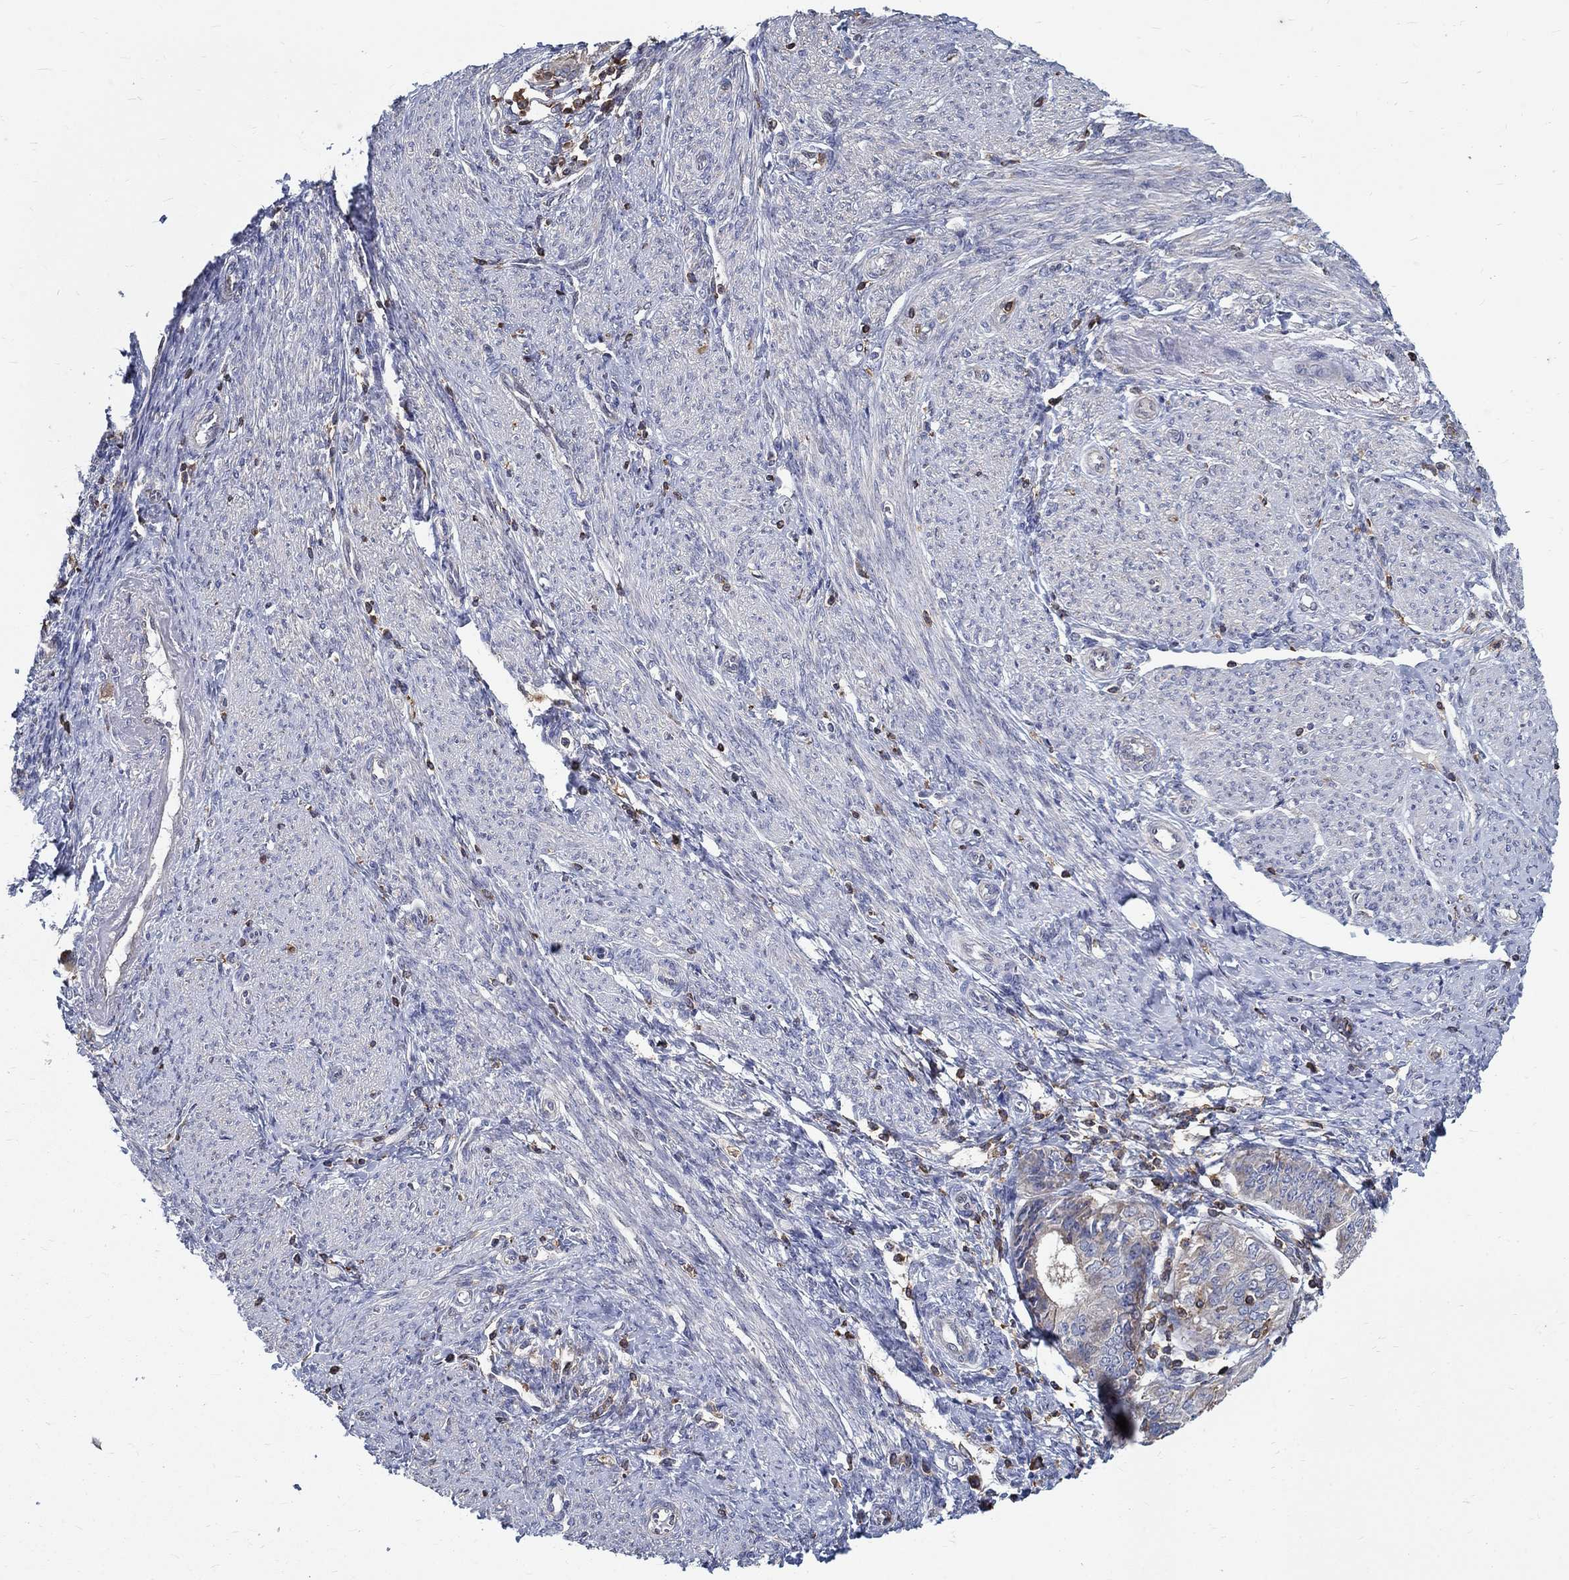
{"staining": {"intensity": "negative", "quantity": "none", "location": "none"}, "tissue": "endometrial cancer", "cell_type": "Tumor cells", "image_type": "cancer", "snomed": [{"axis": "morphology", "description": "Adenocarcinoma, NOS"}, {"axis": "topography", "description": "Endometrium"}], "caption": "This is an immunohistochemistry image of human endometrial cancer. There is no positivity in tumor cells.", "gene": "AGAP2", "patient": {"sex": "female", "age": 68}}